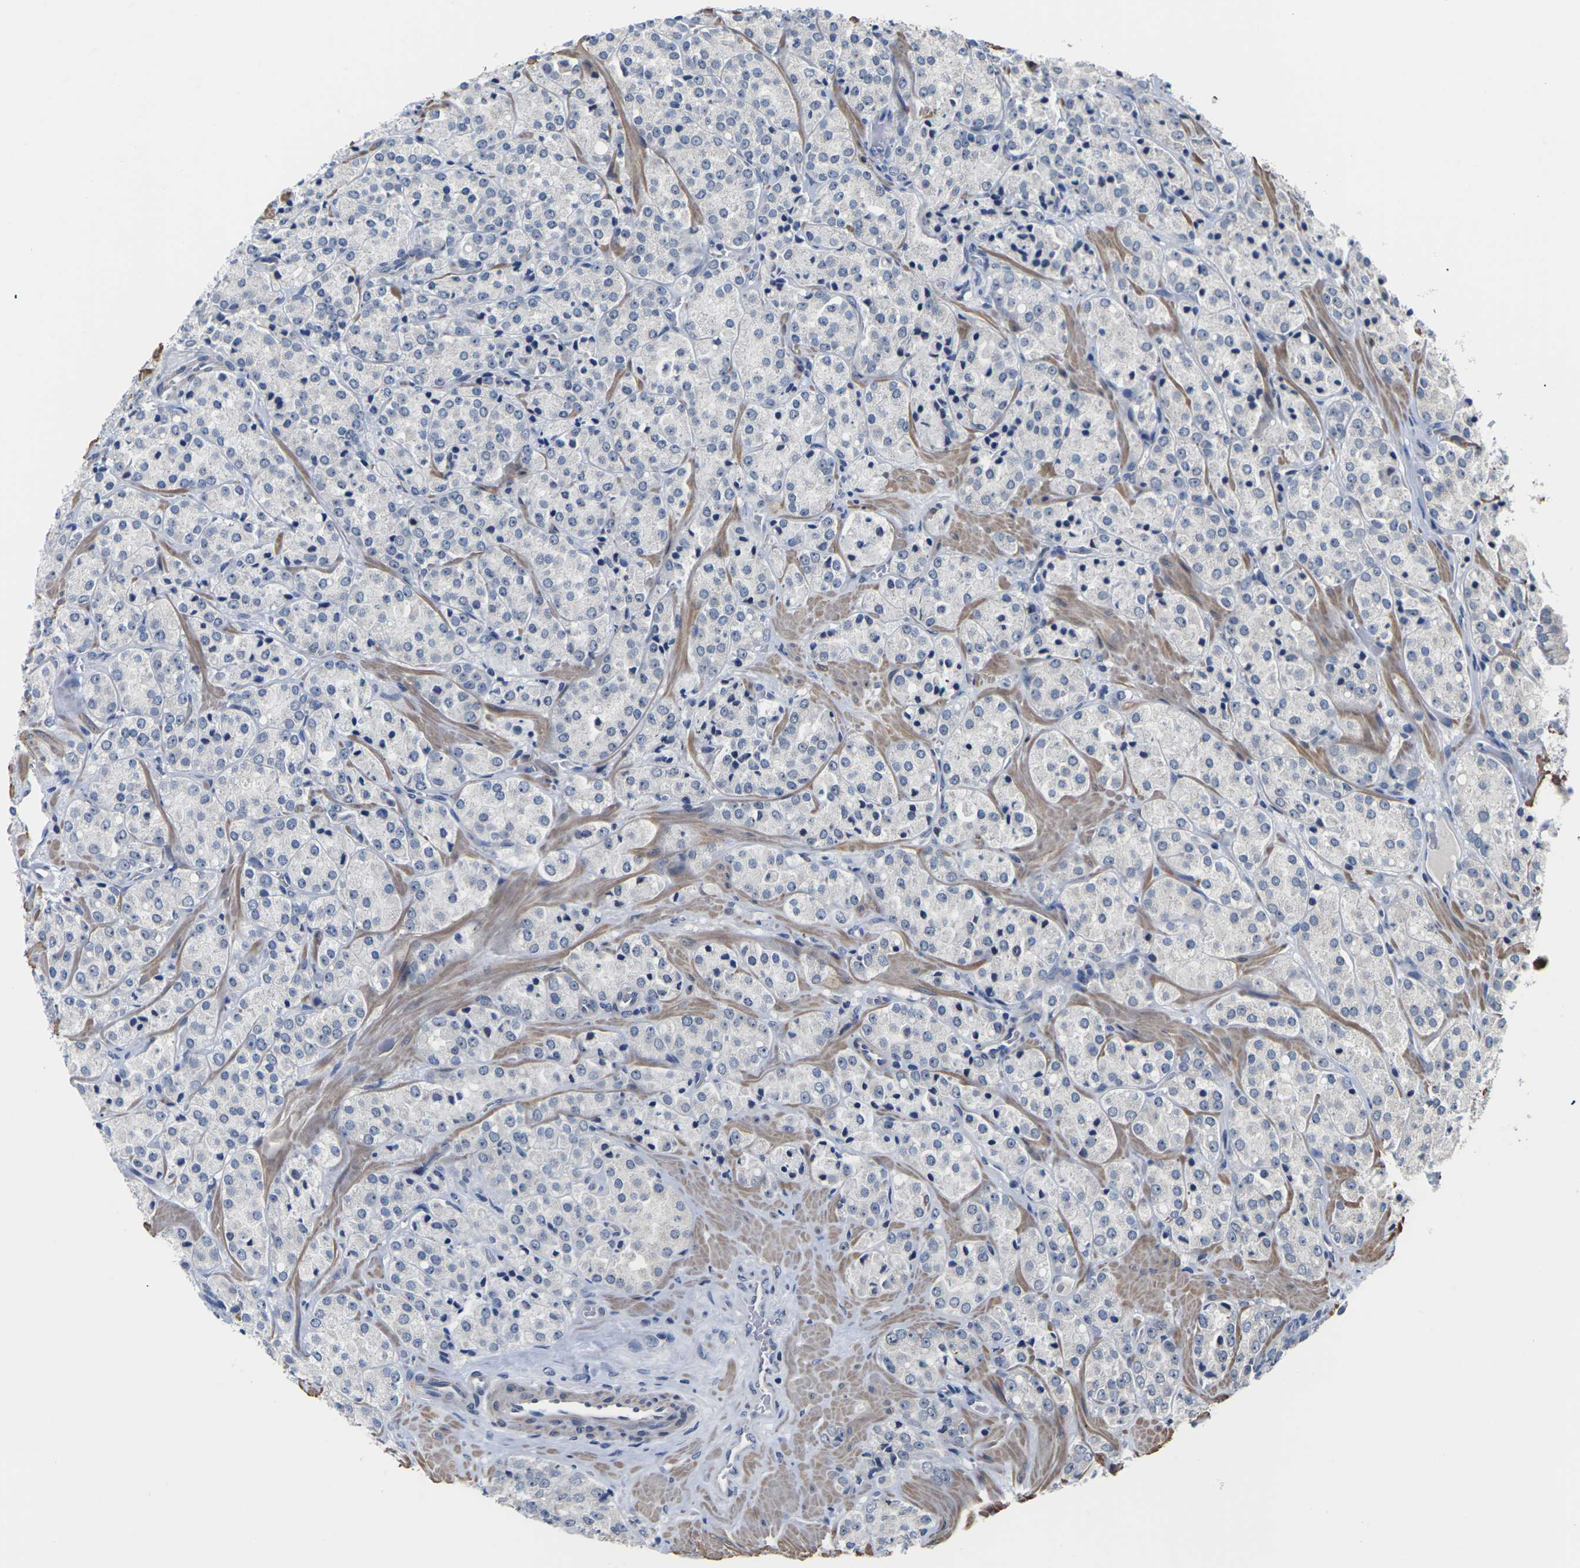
{"staining": {"intensity": "negative", "quantity": "none", "location": "none"}, "tissue": "prostate cancer", "cell_type": "Tumor cells", "image_type": "cancer", "snomed": [{"axis": "morphology", "description": "Adenocarcinoma, High grade"}, {"axis": "topography", "description": "Prostate"}], "caption": "IHC photomicrograph of neoplastic tissue: prostate cancer stained with DAB demonstrates no significant protein positivity in tumor cells. (DAB (3,3'-diaminobenzidine) immunohistochemistry (IHC), high magnification).", "gene": "ST6GAL2", "patient": {"sex": "male", "age": 64}}